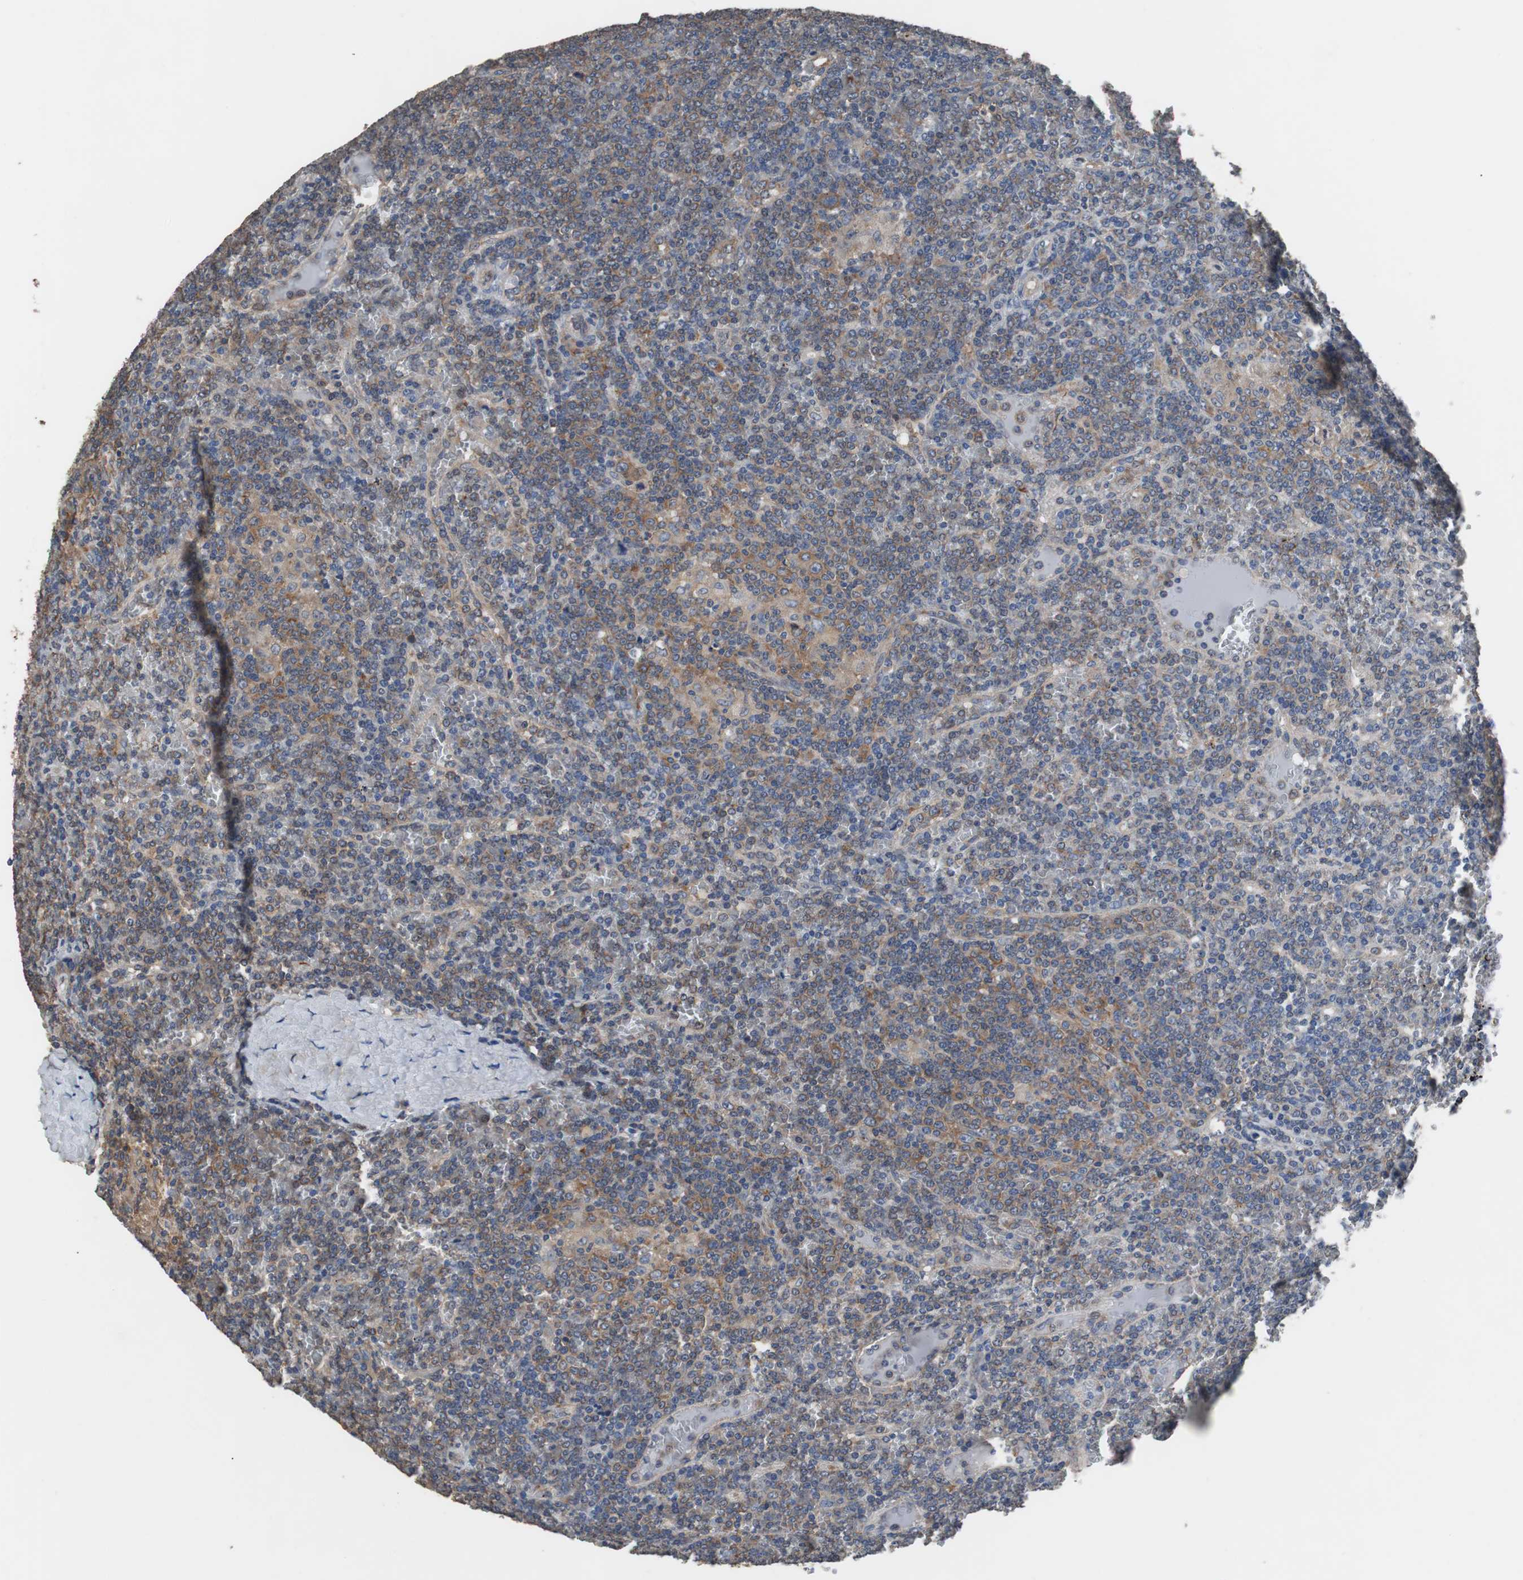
{"staining": {"intensity": "moderate", "quantity": ">75%", "location": "cytoplasmic/membranous"}, "tissue": "lymphoma", "cell_type": "Tumor cells", "image_type": "cancer", "snomed": [{"axis": "morphology", "description": "Malignant lymphoma, non-Hodgkin's type, Low grade"}, {"axis": "topography", "description": "Spleen"}], "caption": "There is medium levels of moderate cytoplasmic/membranous staining in tumor cells of lymphoma, as demonstrated by immunohistochemical staining (brown color).", "gene": "USP10", "patient": {"sex": "female", "age": 19}}